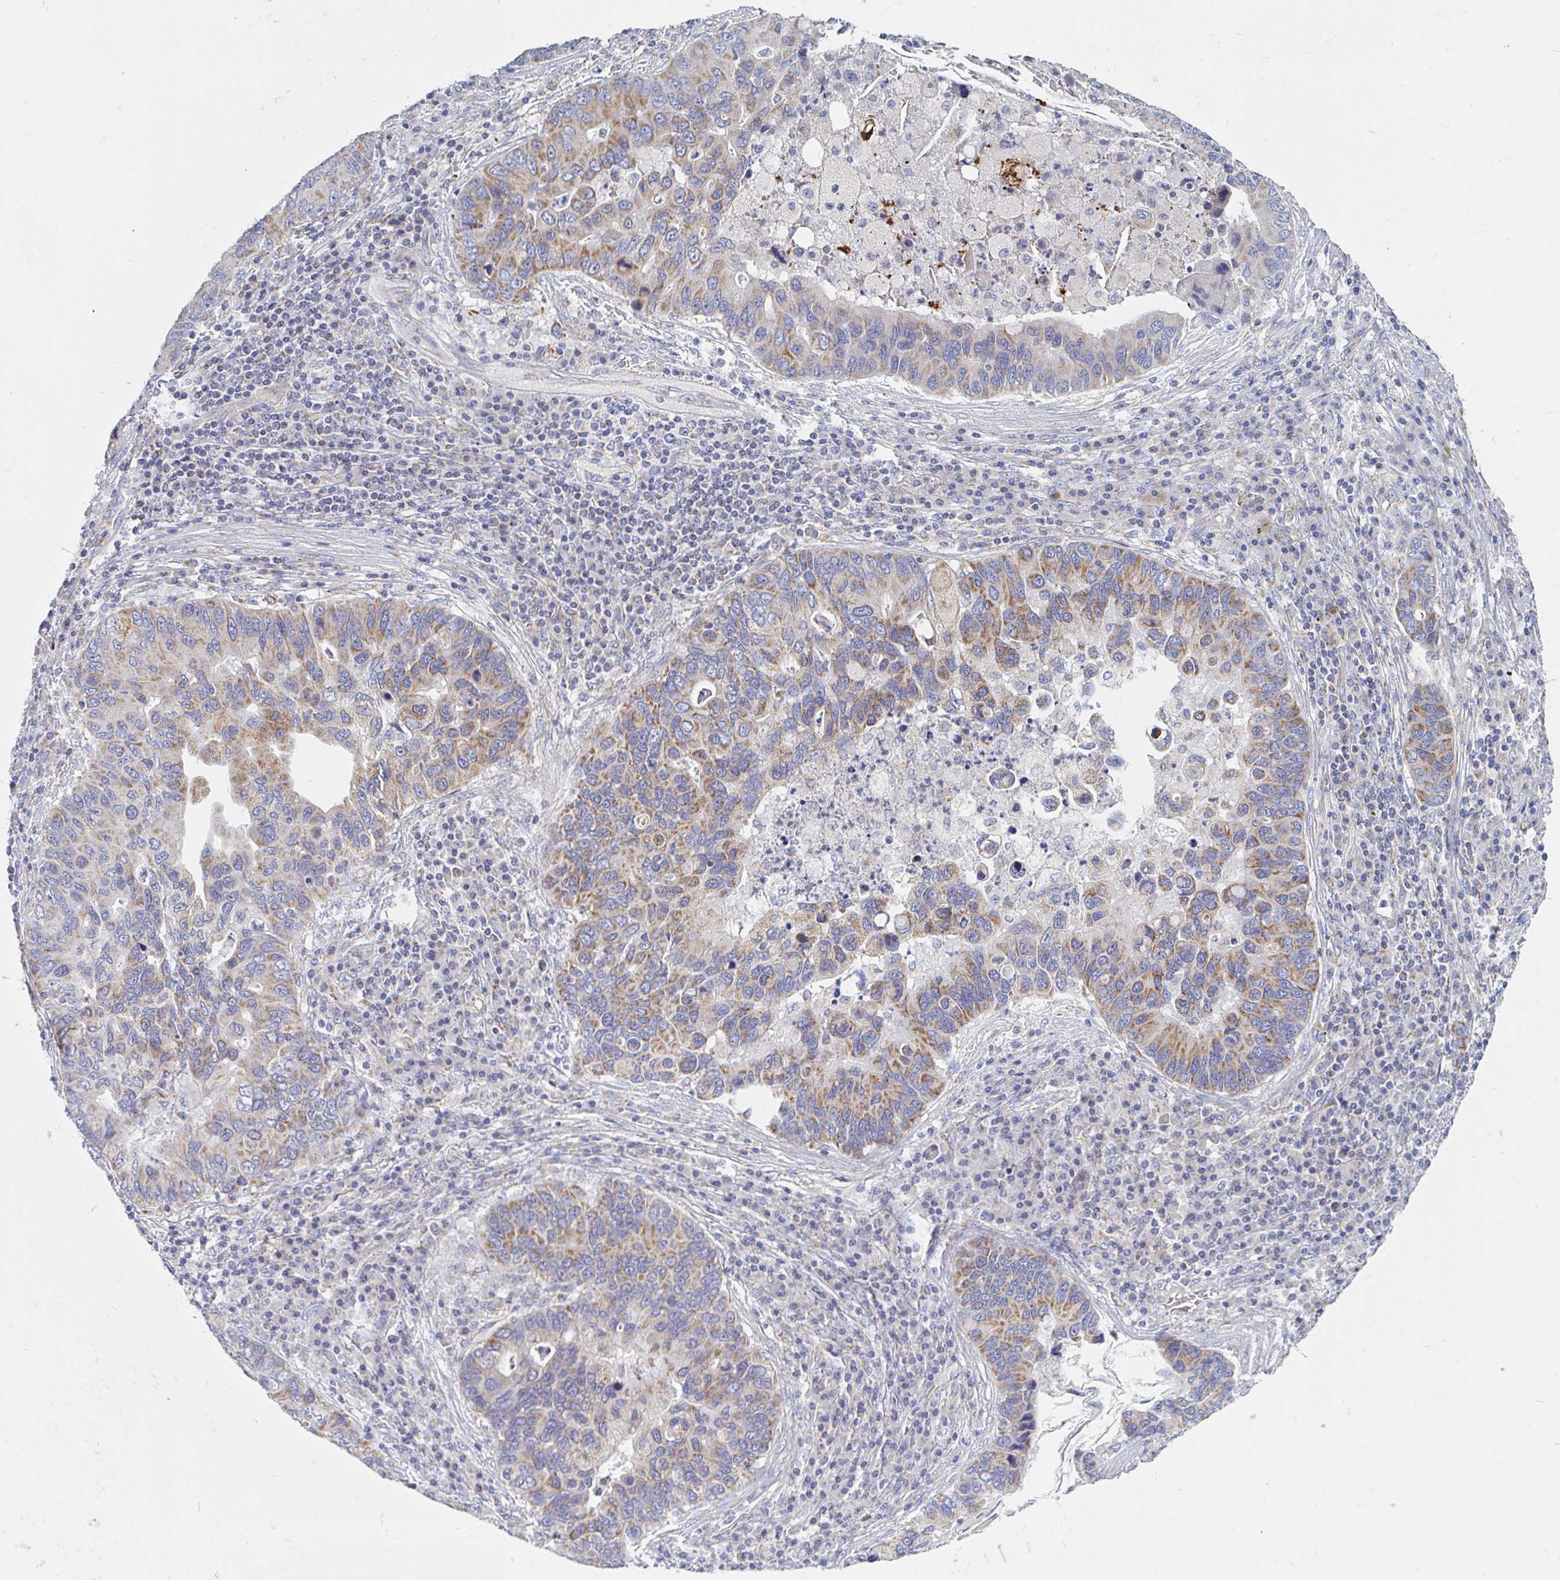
{"staining": {"intensity": "moderate", "quantity": "25%-75%", "location": "cytoplasmic/membranous"}, "tissue": "lung cancer", "cell_type": "Tumor cells", "image_type": "cancer", "snomed": [{"axis": "morphology", "description": "Adenocarcinoma, NOS"}, {"axis": "morphology", "description": "Adenocarcinoma, metastatic, NOS"}, {"axis": "topography", "description": "Lymph node"}, {"axis": "topography", "description": "Lung"}], "caption": "Lung cancer (metastatic adenocarcinoma) stained with a brown dye shows moderate cytoplasmic/membranous positive staining in about 25%-75% of tumor cells.", "gene": "MAVS", "patient": {"sex": "female", "age": 54}}